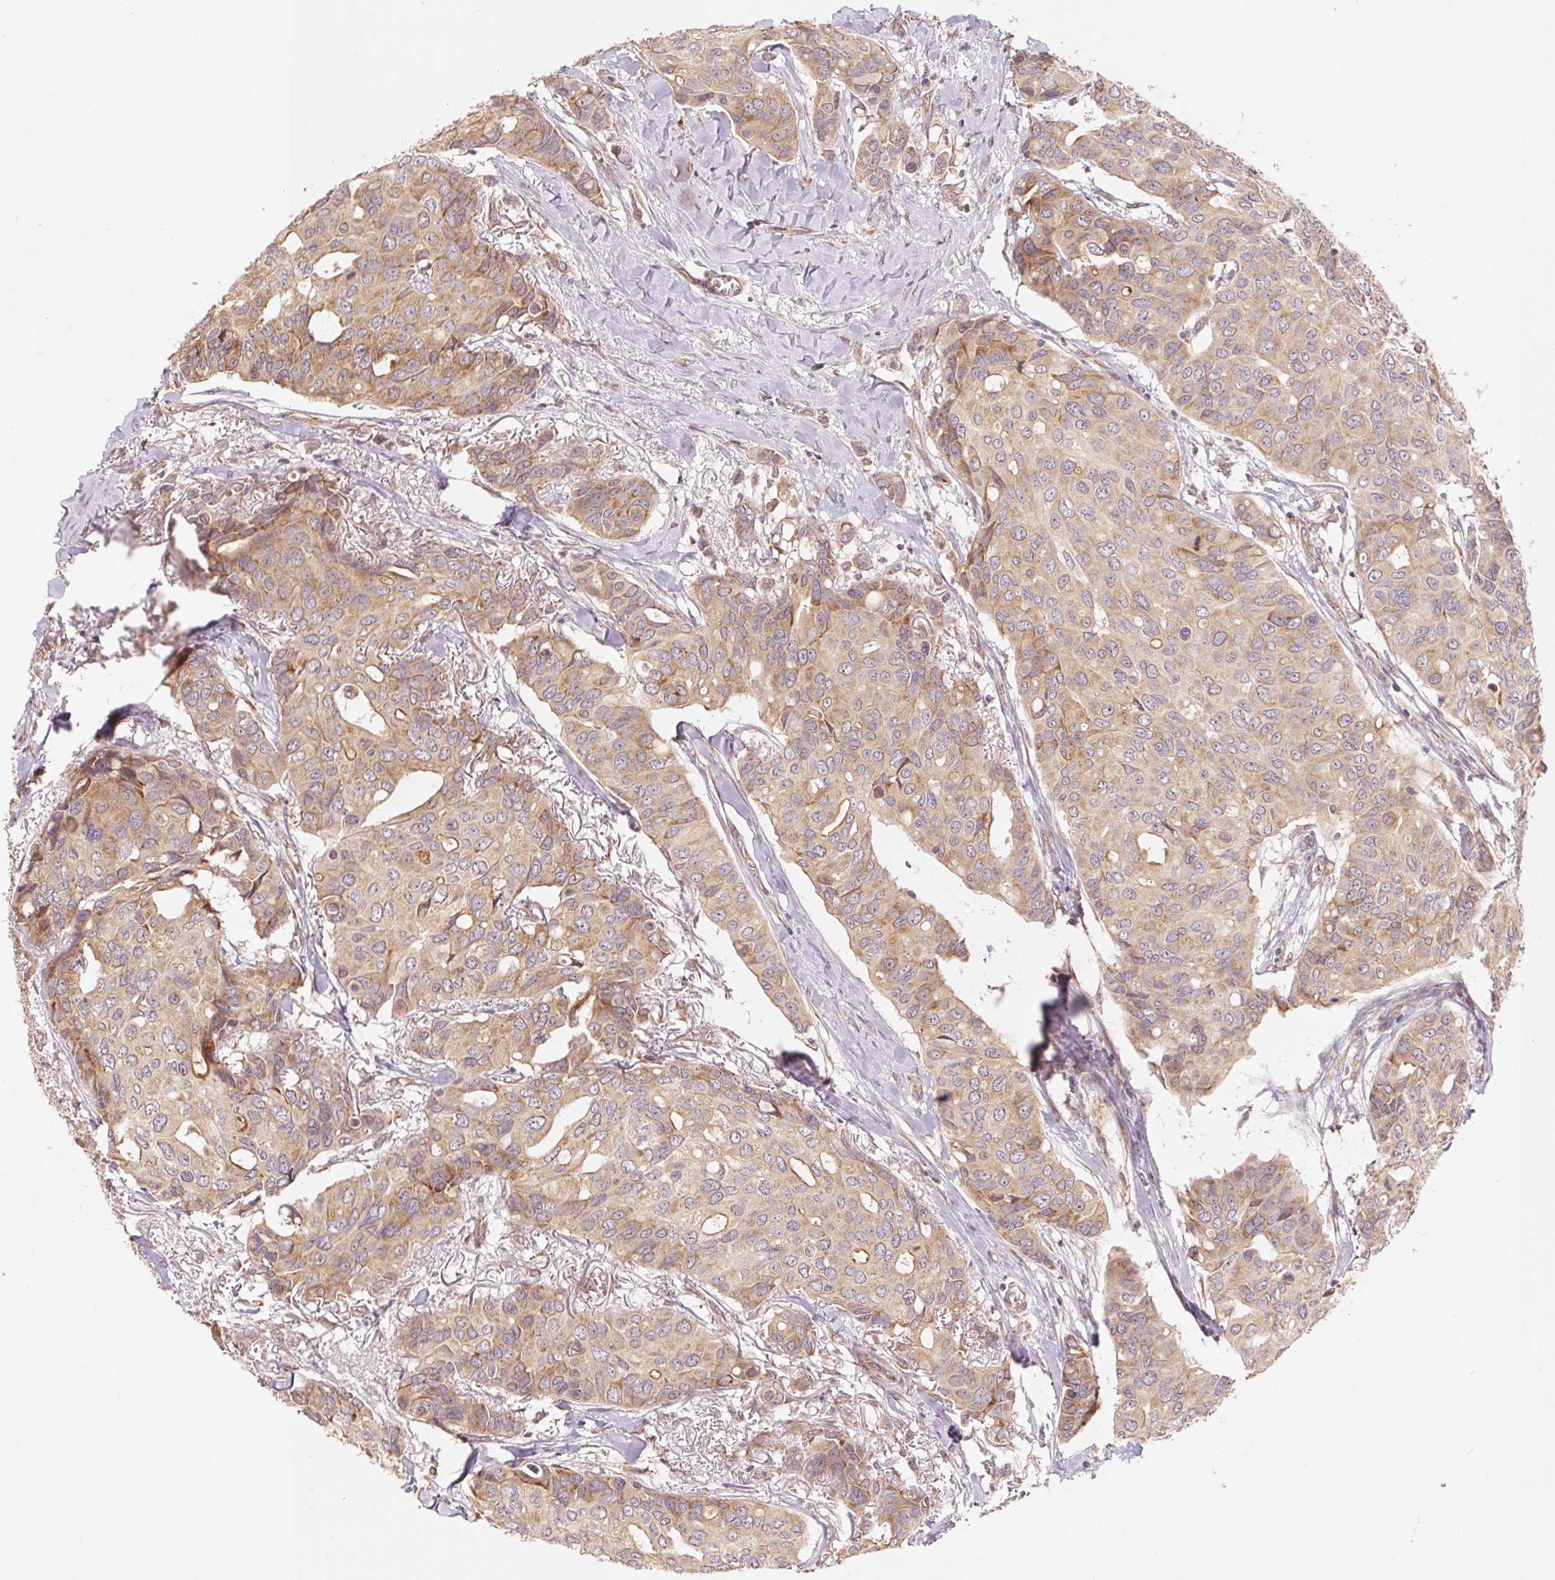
{"staining": {"intensity": "weak", "quantity": ">75%", "location": "cytoplasmic/membranous"}, "tissue": "breast cancer", "cell_type": "Tumor cells", "image_type": "cancer", "snomed": [{"axis": "morphology", "description": "Duct carcinoma"}, {"axis": "topography", "description": "Breast"}], "caption": "The image exhibits staining of breast cancer (intraductal carcinoma), revealing weak cytoplasmic/membranous protein staining (brown color) within tumor cells. (Stains: DAB in brown, nuclei in blue, Microscopy: brightfield microscopy at high magnification).", "gene": "RPL27A", "patient": {"sex": "female", "age": 54}}